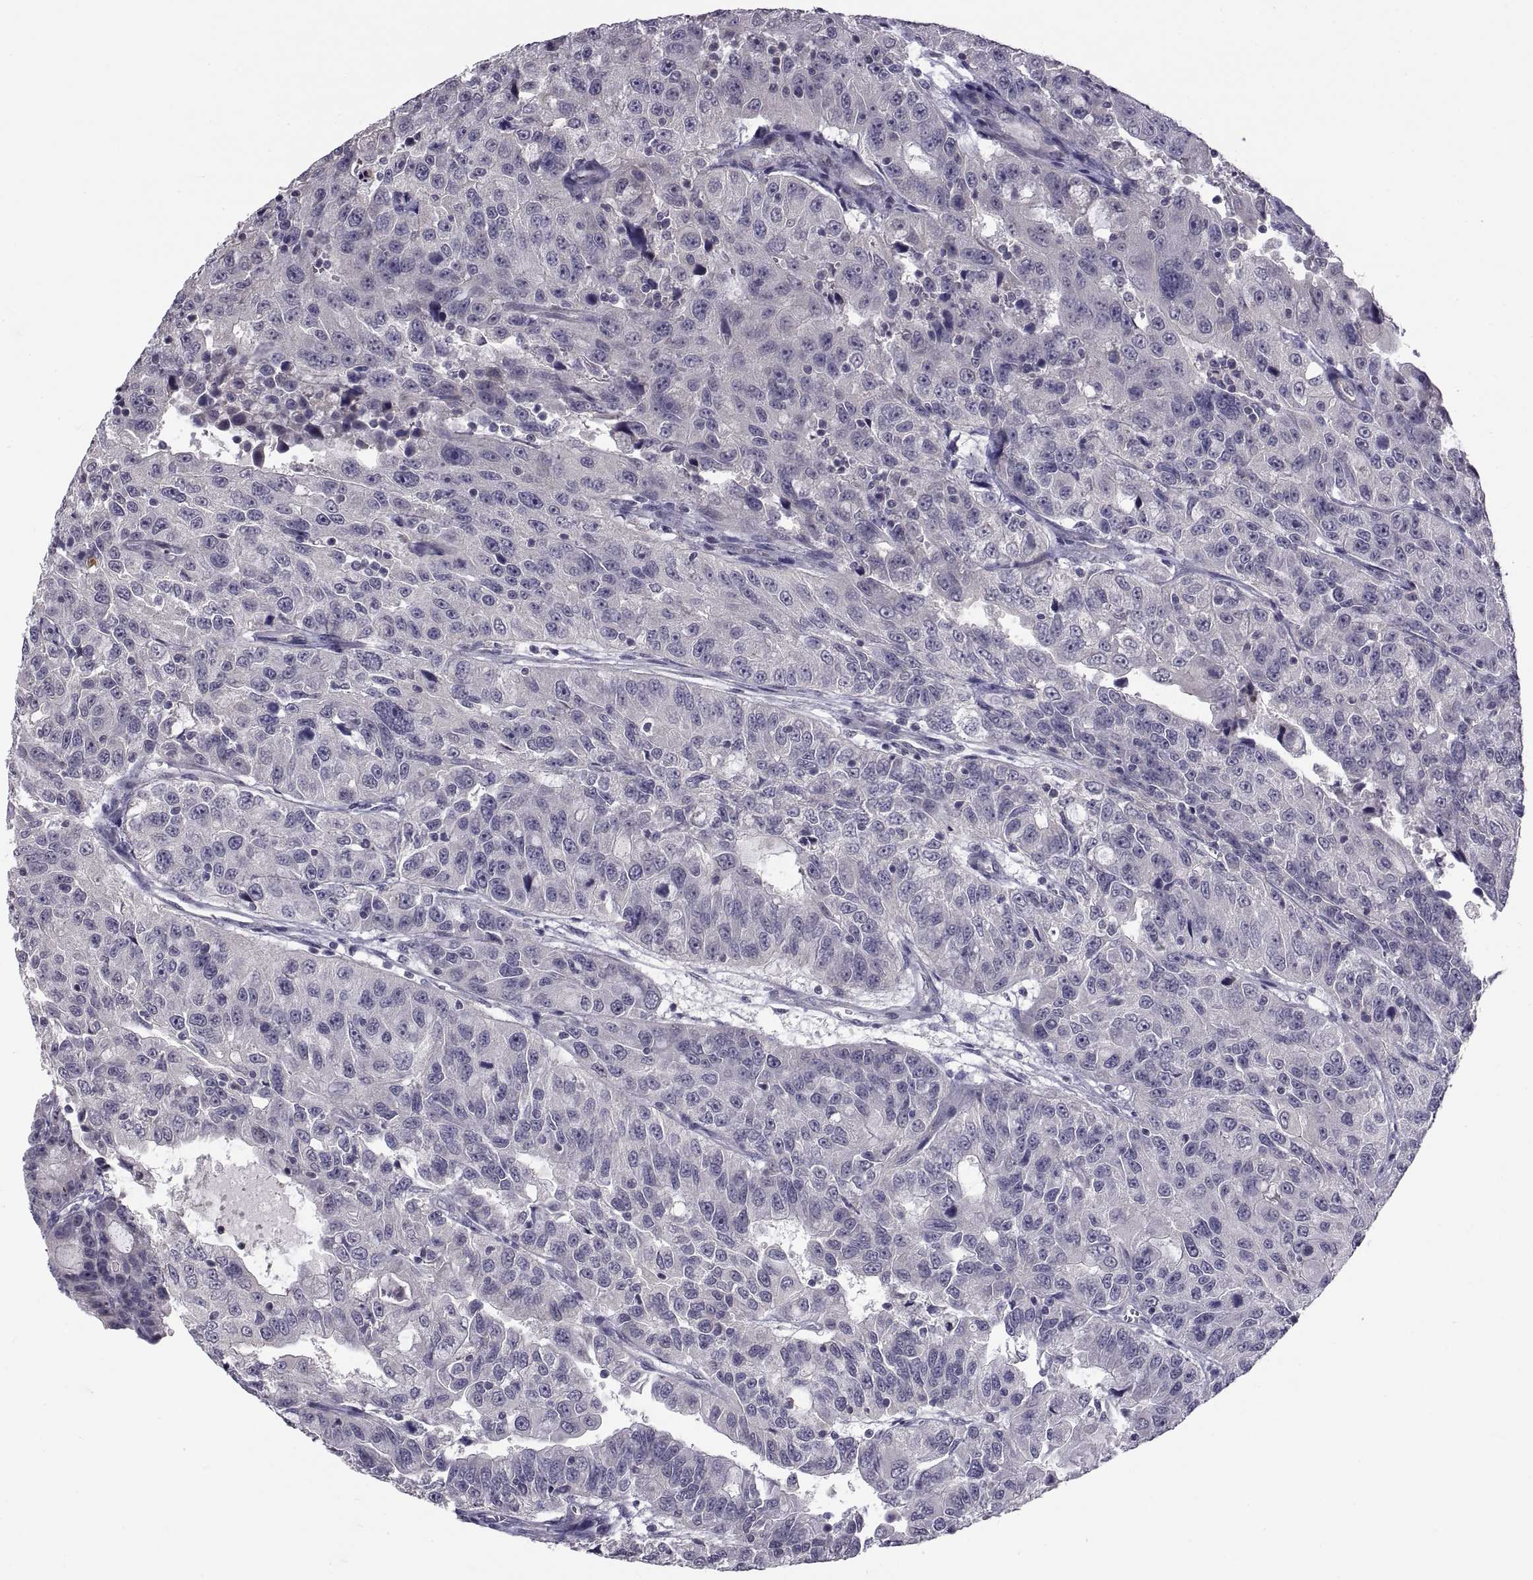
{"staining": {"intensity": "negative", "quantity": "none", "location": "none"}, "tissue": "urothelial cancer", "cell_type": "Tumor cells", "image_type": "cancer", "snomed": [{"axis": "morphology", "description": "Urothelial carcinoma, NOS"}, {"axis": "morphology", "description": "Urothelial carcinoma, High grade"}, {"axis": "topography", "description": "Urinary bladder"}], "caption": "Immunohistochemical staining of human urothelial cancer displays no significant positivity in tumor cells. The staining is performed using DAB brown chromogen with nuclei counter-stained in using hematoxylin.", "gene": "NPTX2", "patient": {"sex": "female", "age": 73}}